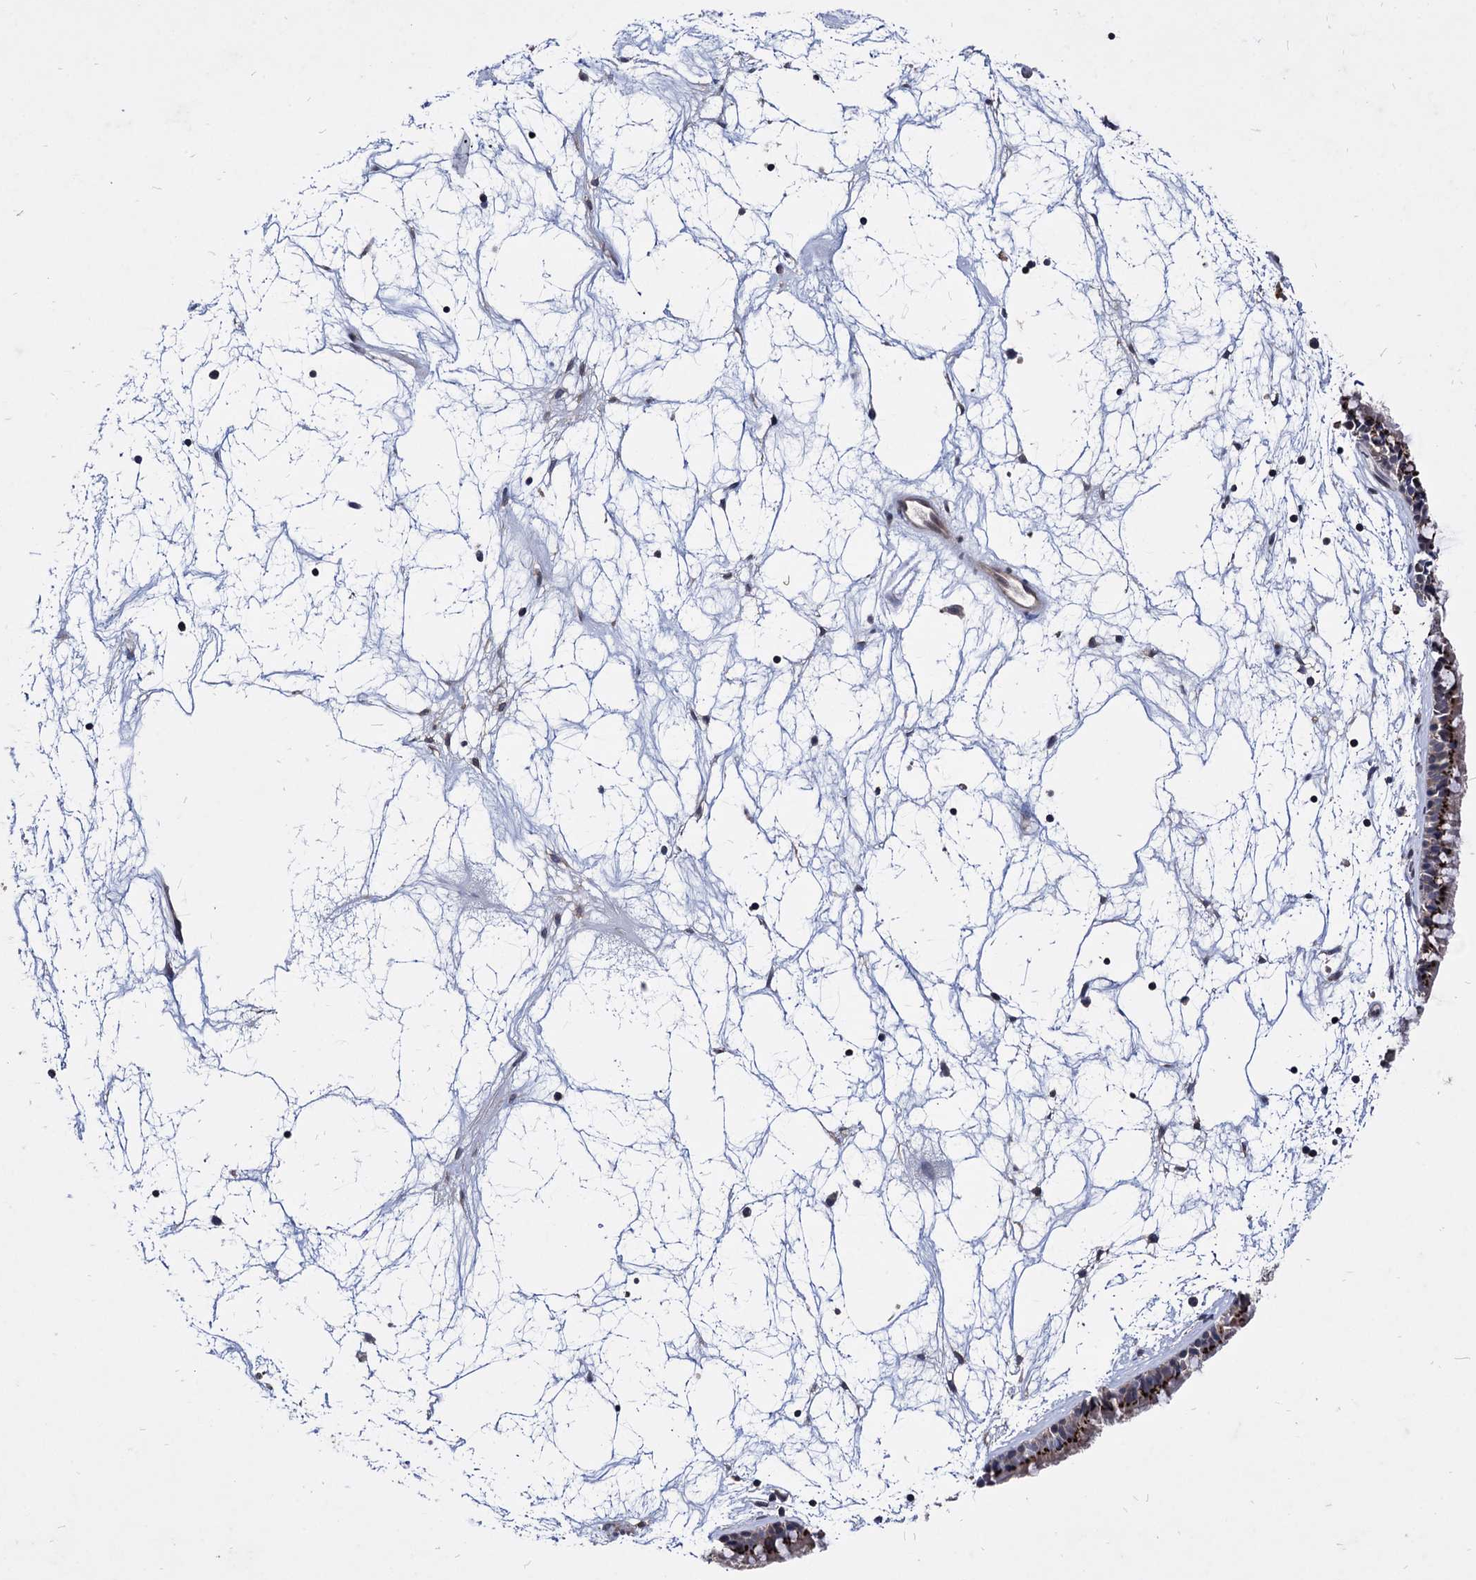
{"staining": {"intensity": "strong", "quantity": ">75%", "location": "cytoplasmic/membranous"}, "tissue": "nasopharynx", "cell_type": "Respiratory epithelial cells", "image_type": "normal", "snomed": [{"axis": "morphology", "description": "Normal tissue, NOS"}, {"axis": "topography", "description": "Nasopharynx"}], "caption": "Immunohistochemical staining of benign nasopharynx reveals >75% levels of strong cytoplasmic/membranous protein expression in approximately >75% of respiratory epithelial cells. (brown staining indicates protein expression, while blue staining denotes nuclei).", "gene": "ESD", "patient": {"sex": "male", "age": 64}}